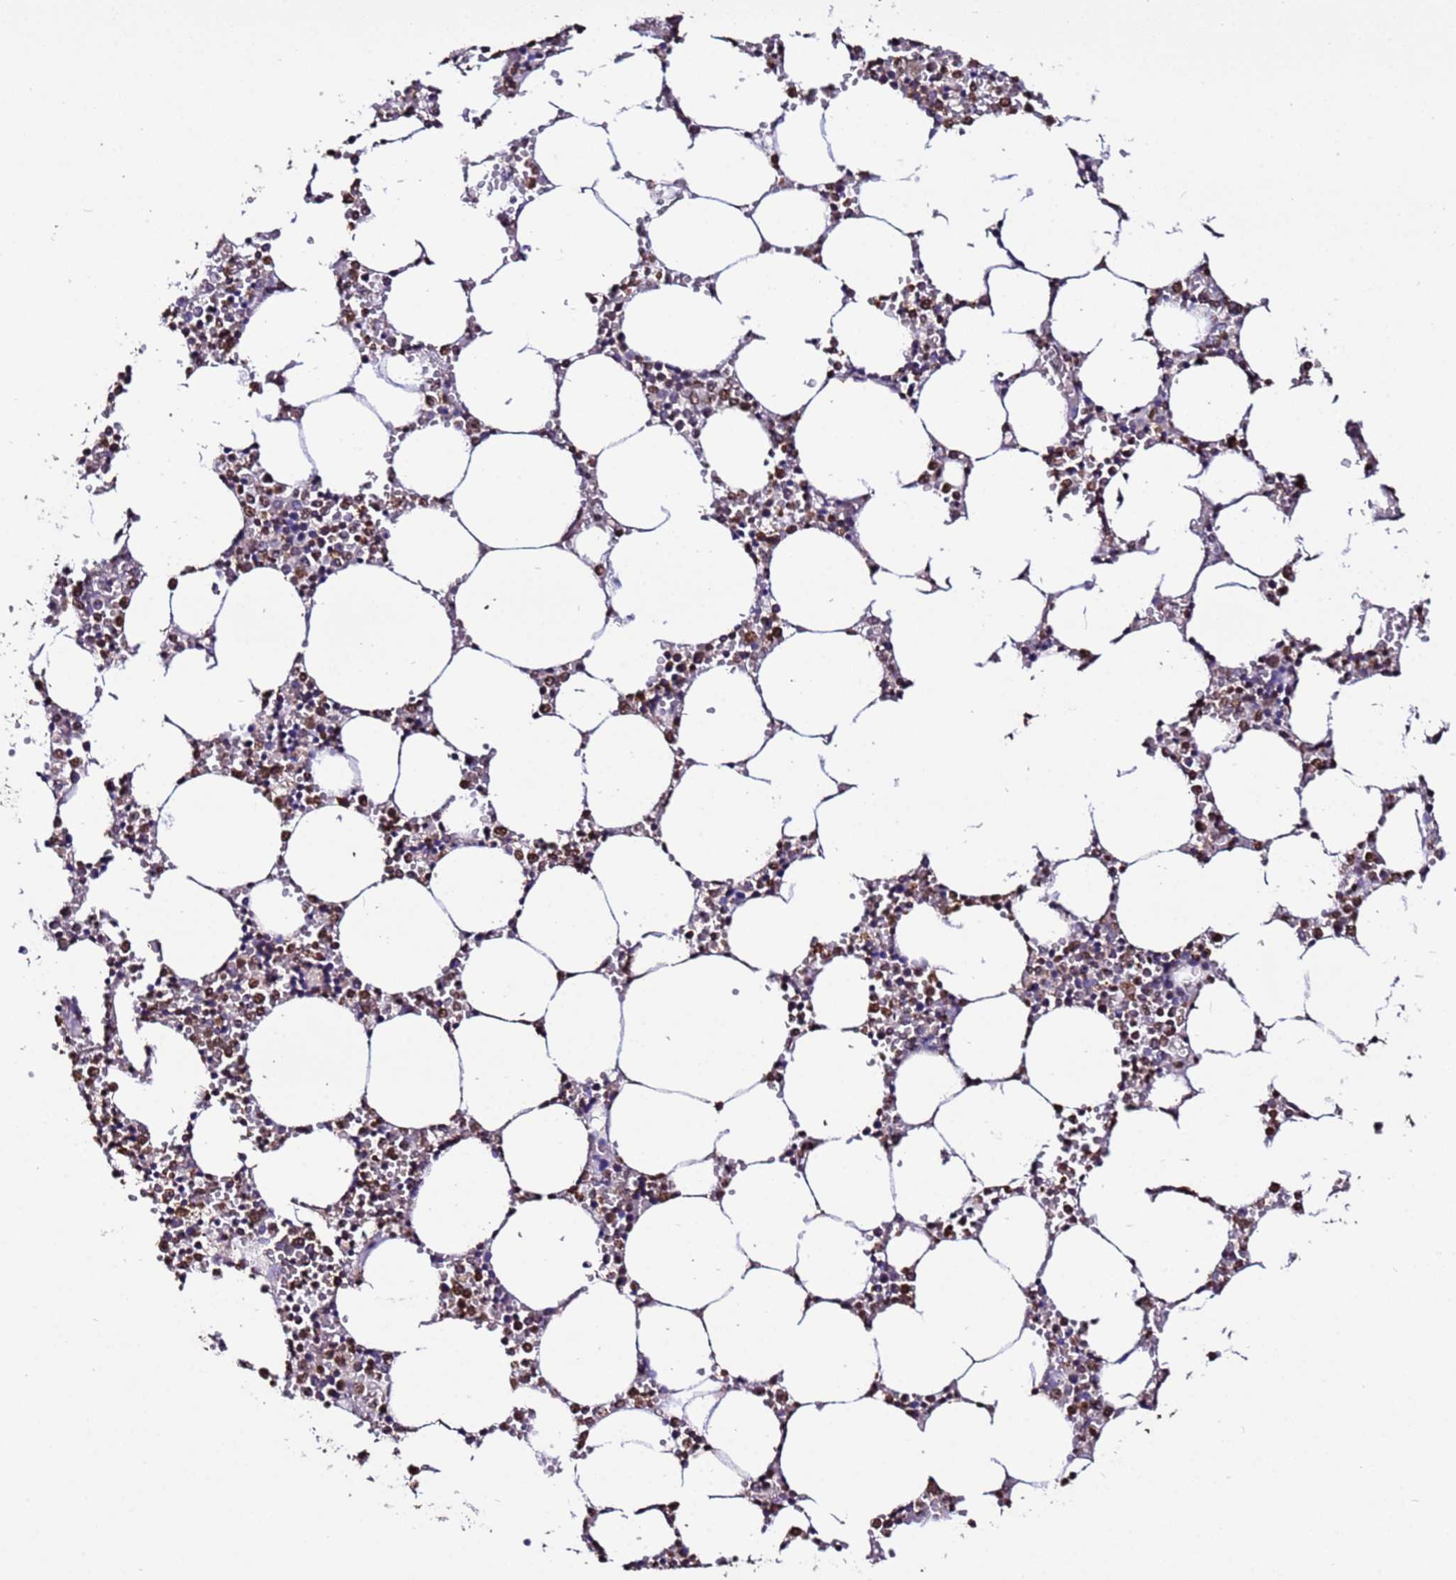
{"staining": {"intensity": "moderate", "quantity": "25%-75%", "location": "nuclear"}, "tissue": "bone marrow", "cell_type": "Hematopoietic cells", "image_type": "normal", "snomed": [{"axis": "morphology", "description": "Normal tissue, NOS"}, {"axis": "topography", "description": "Bone marrow"}], "caption": "The histopathology image displays immunohistochemical staining of normal bone marrow. There is moderate nuclear expression is appreciated in approximately 25%-75% of hematopoietic cells. (DAB IHC with brightfield microscopy, high magnification).", "gene": "TRIP6", "patient": {"sex": "female", "age": 64}}